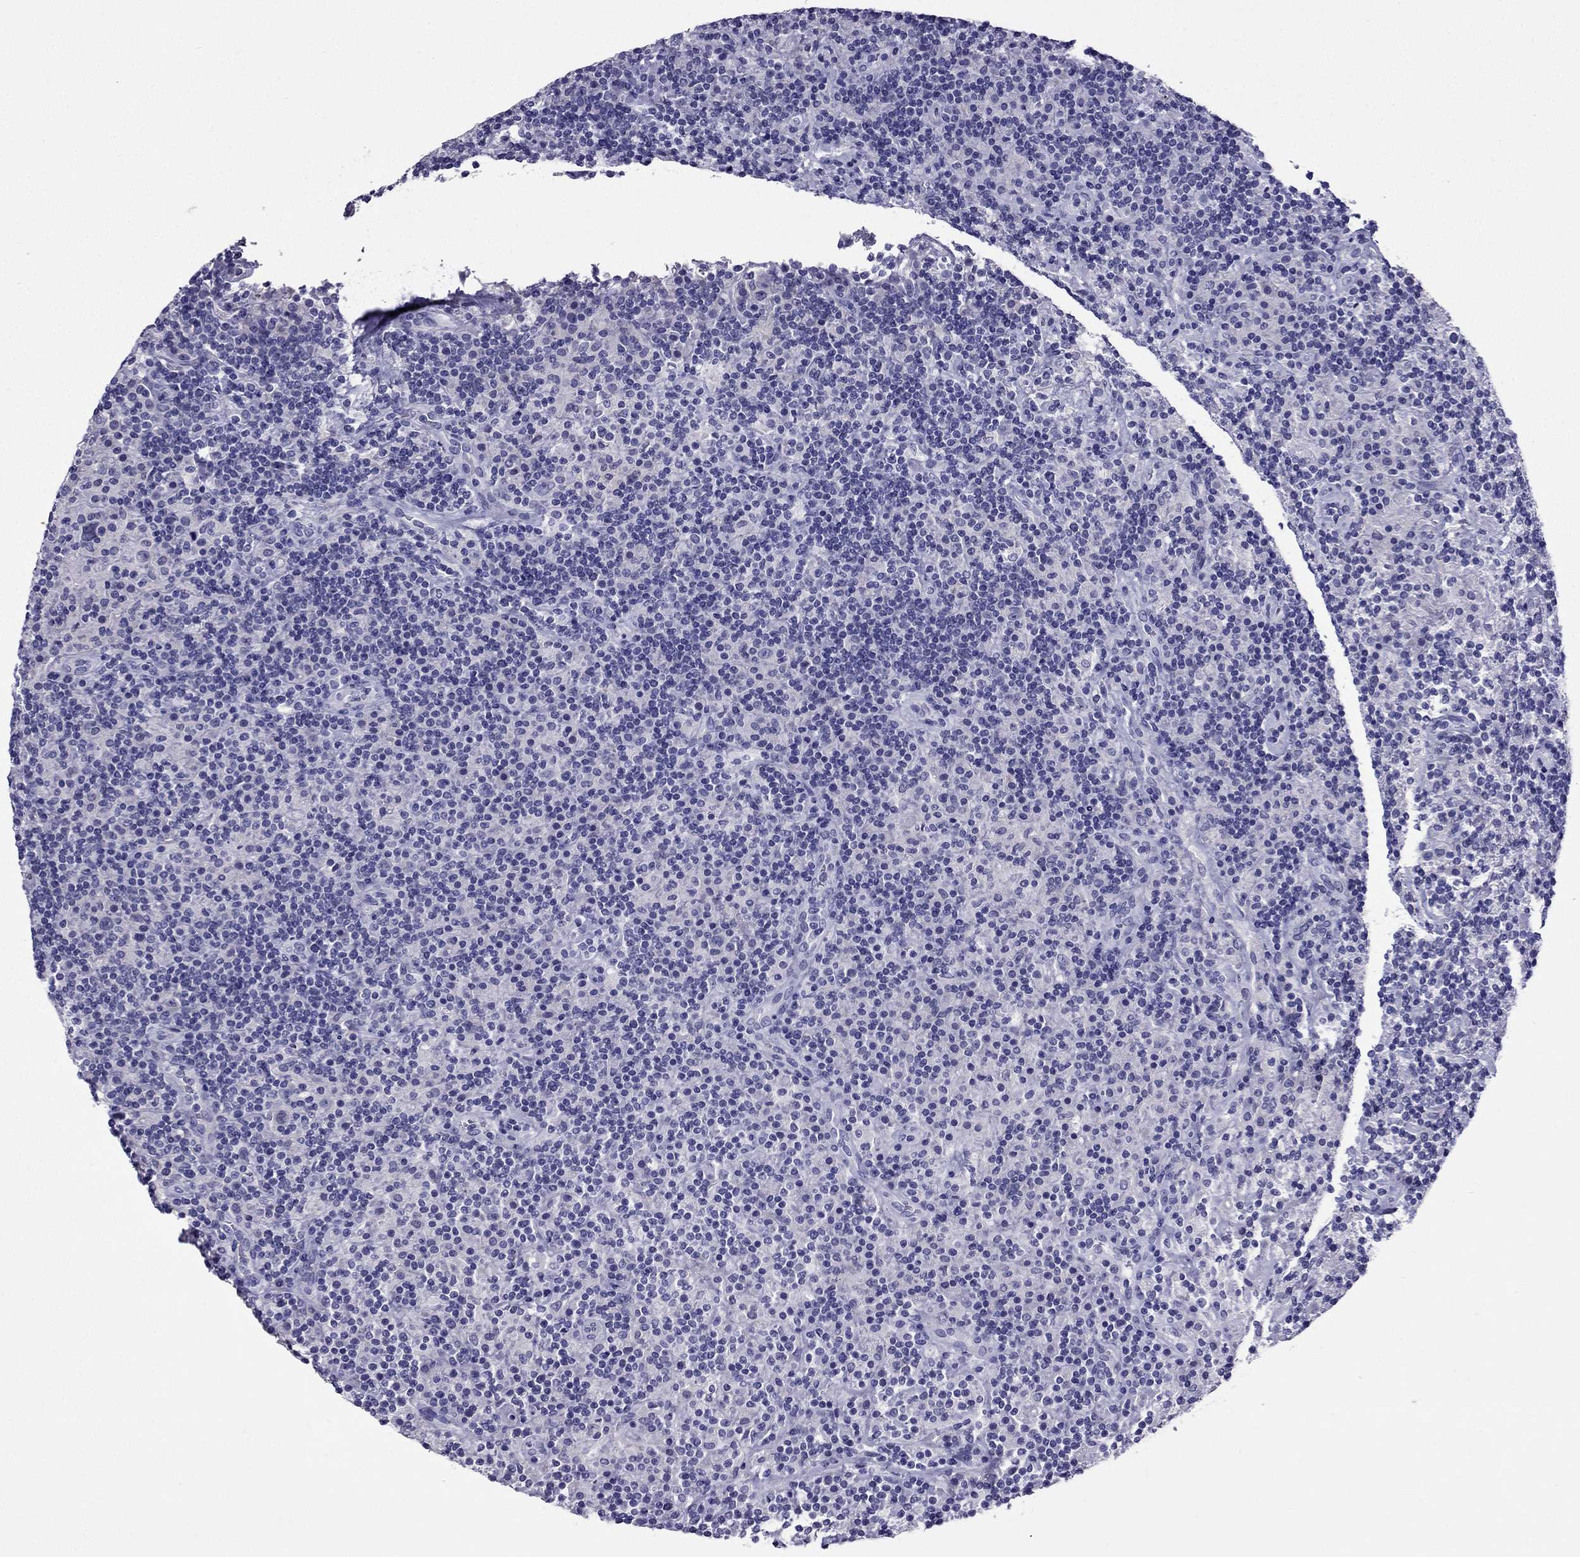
{"staining": {"intensity": "negative", "quantity": "none", "location": "none"}, "tissue": "lymphoma", "cell_type": "Tumor cells", "image_type": "cancer", "snomed": [{"axis": "morphology", "description": "Hodgkin's disease, NOS"}, {"axis": "topography", "description": "Lymph node"}], "caption": "This is an IHC histopathology image of Hodgkin's disease. There is no expression in tumor cells.", "gene": "ZNF541", "patient": {"sex": "male", "age": 70}}